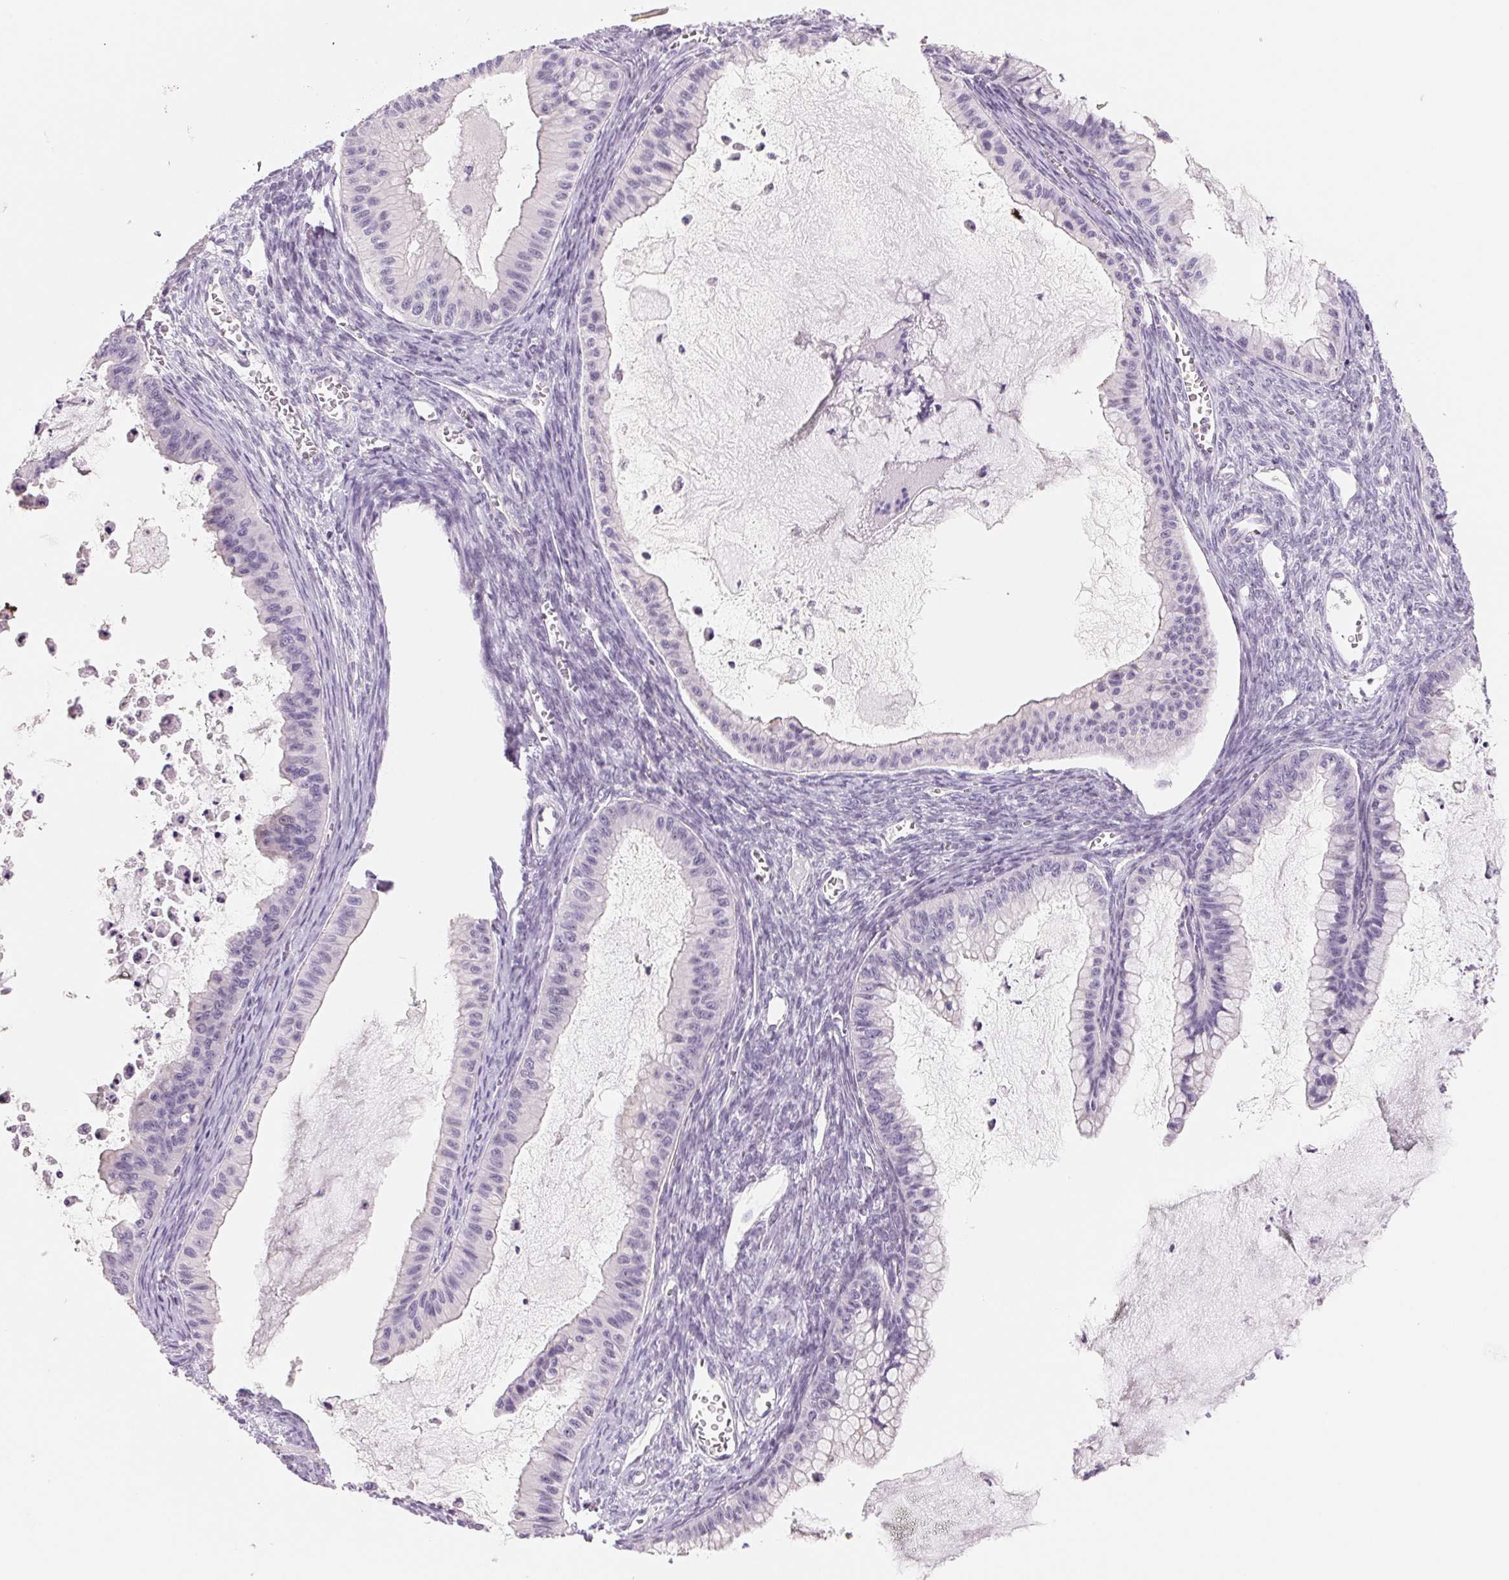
{"staining": {"intensity": "negative", "quantity": "none", "location": "none"}, "tissue": "ovarian cancer", "cell_type": "Tumor cells", "image_type": "cancer", "snomed": [{"axis": "morphology", "description": "Cystadenocarcinoma, mucinous, NOS"}, {"axis": "topography", "description": "Ovary"}], "caption": "A micrograph of mucinous cystadenocarcinoma (ovarian) stained for a protein displays no brown staining in tumor cells. (DAB (3,3'-diaminobenzidine) IHC visualized using brightfield microscopy, high magnification).", "gene": "CCDC168", "patient": {"sex": "female", "age": 72}}